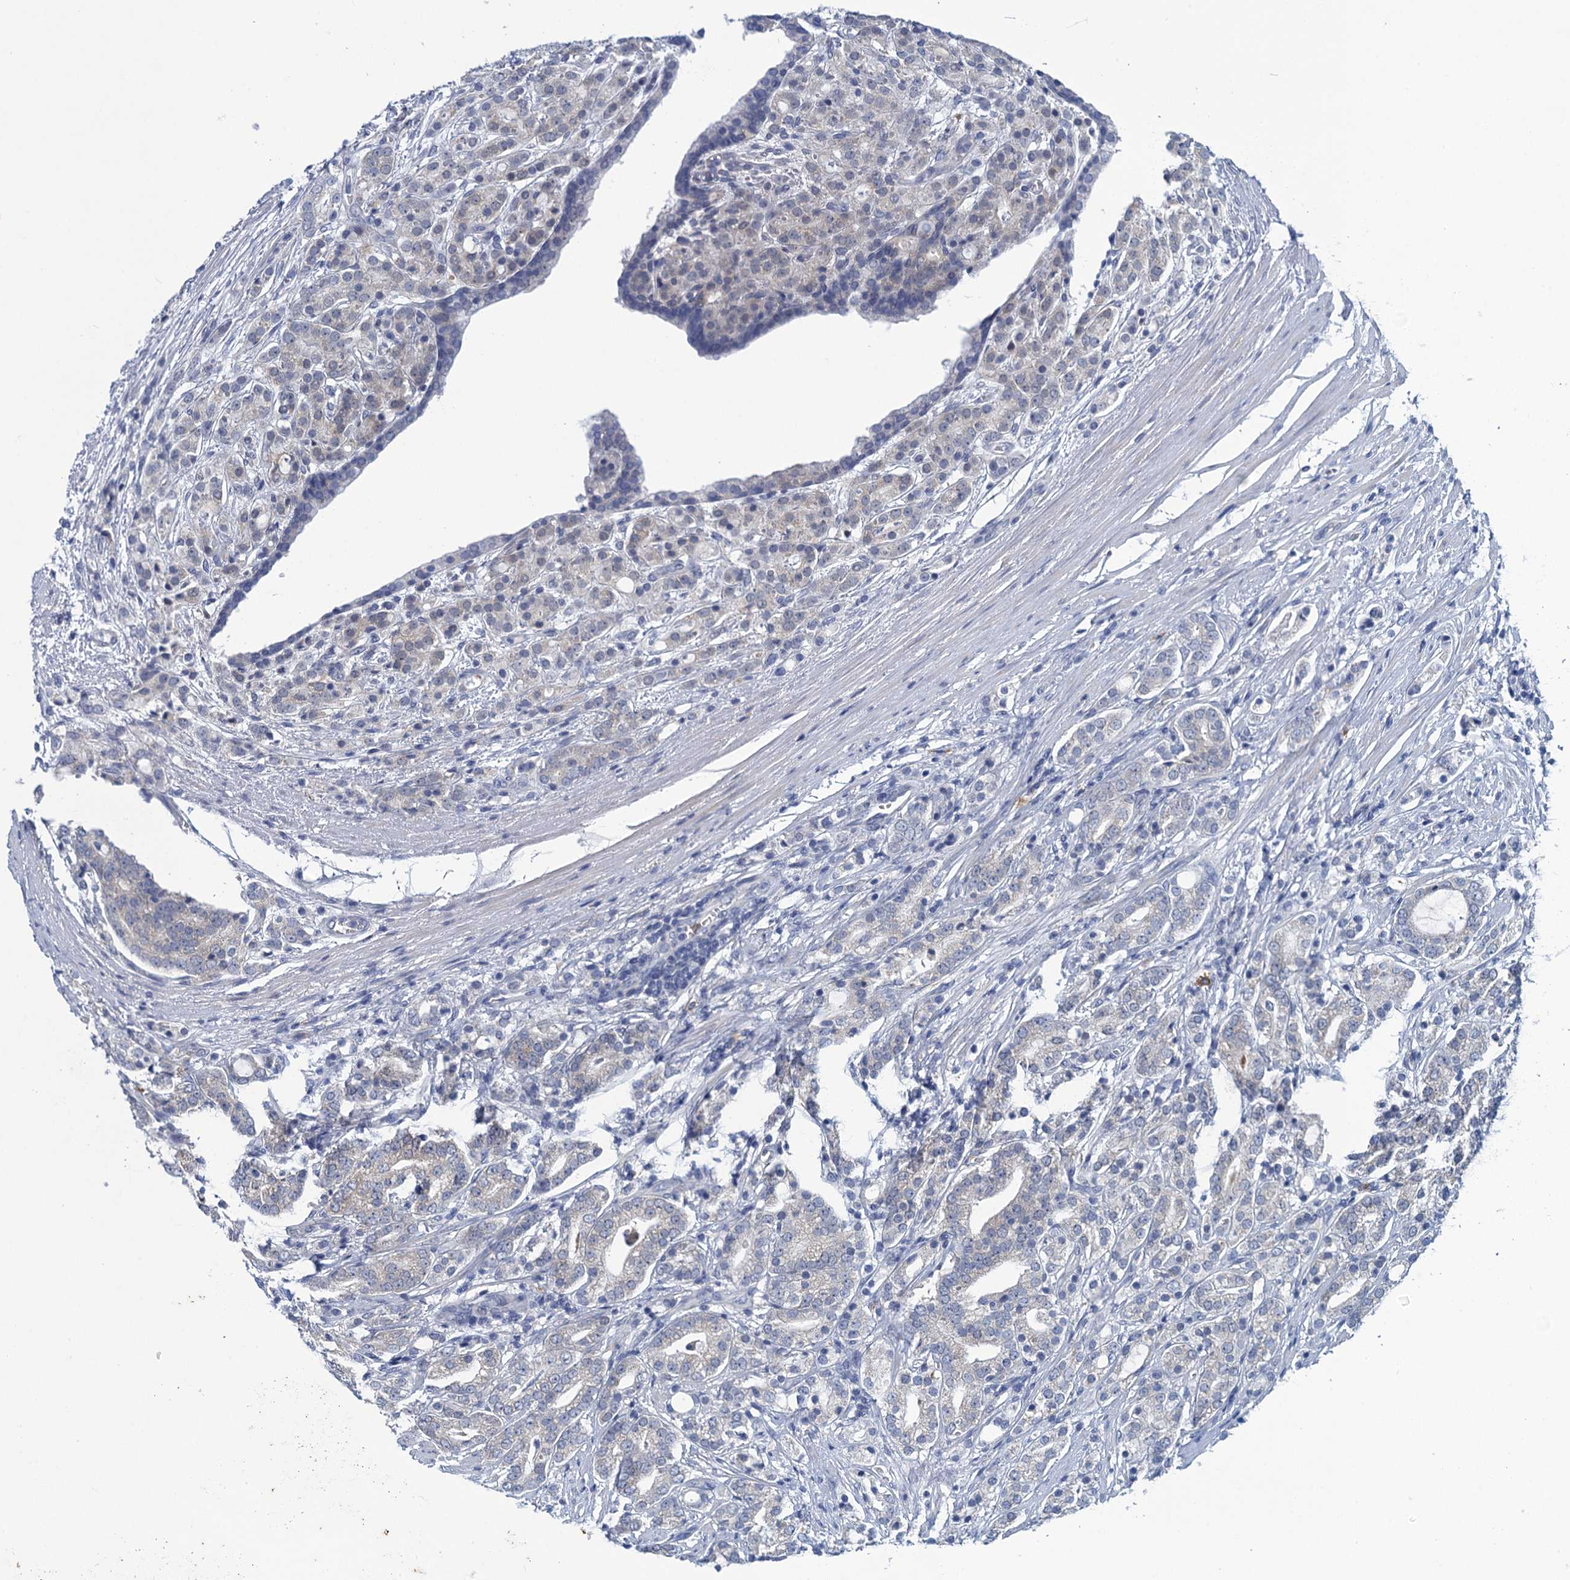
{"staining": {"intensity": "negative", "quantity": "none", "location": "none"}, "tissue": "prostate cancer", "cell_type": "Tumor cells", "image_type": "cancer", "snomed": [{"axis": "morphology", "description": "Adenocarcinoma, High grade"}, {"axis": "topography", "description": "Prostate"}], "caption": "Immunohistochemical staining of human prostate cancer shows no significant staining in tumor cells.", "gene": "SCEL", "patient": {"sex": "male", "age": 57}}